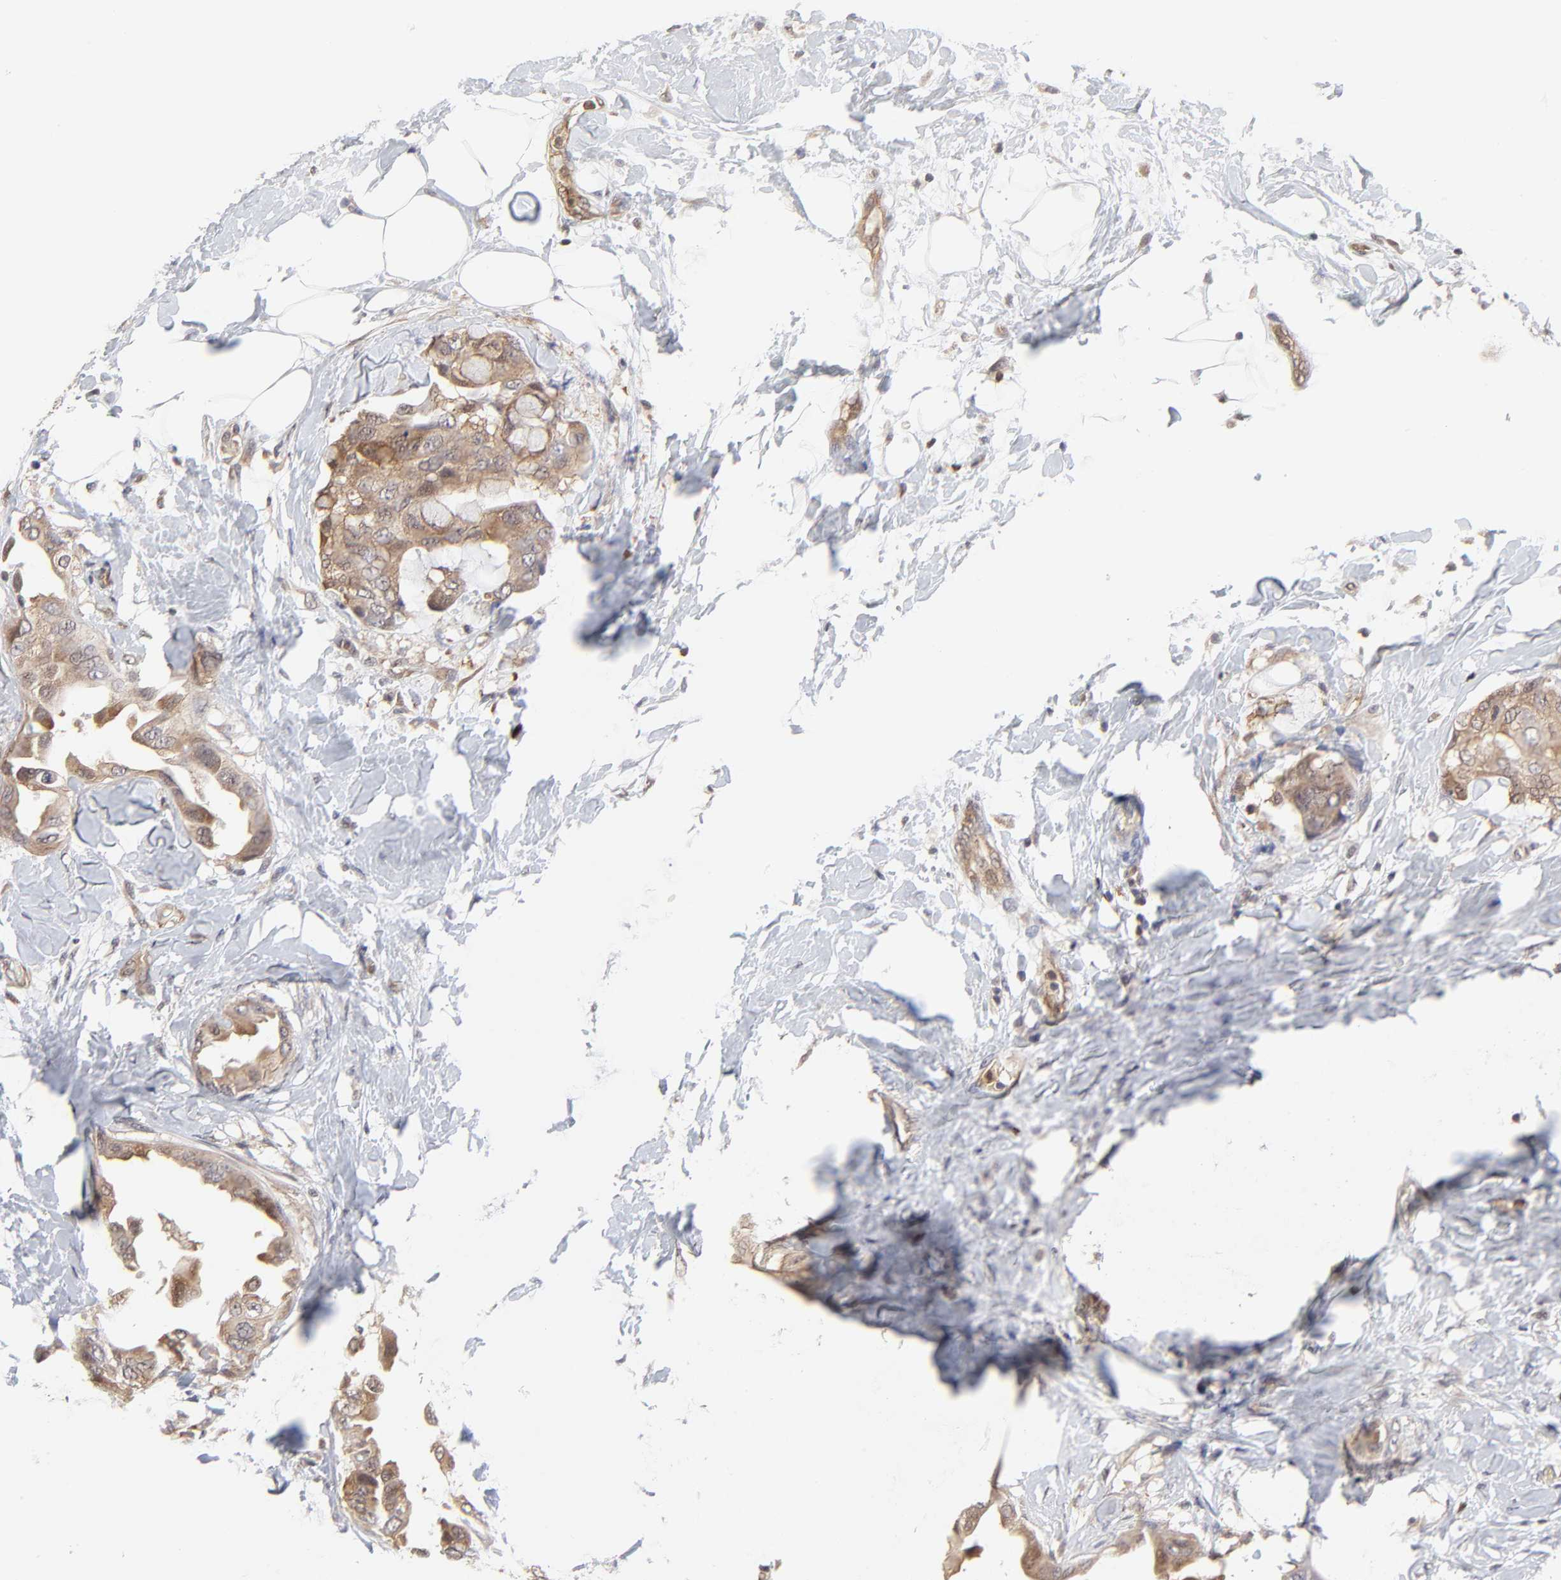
{"staining": {"intensity": "weak", "quantity": ">75%", "location": "cytoplasmic/membranous"}, "tissue": "breast cancer", "cell_type": "Tumor cells", "image_type": "cancer", "snomed": [{"axis": "morphology", "description": "Duct carcinoma"}, {"axis": "topography", "description": "Breast"}], "caption": "Infiltrating ductal carcinoma (breast) tissue displays weak cytoplasmic/membranous positivity in approximately >75% of tumor cells, visualized by immunohistochemistry.", "gene": "CASP3", "patient": {"sex": "female", "age": 40}}